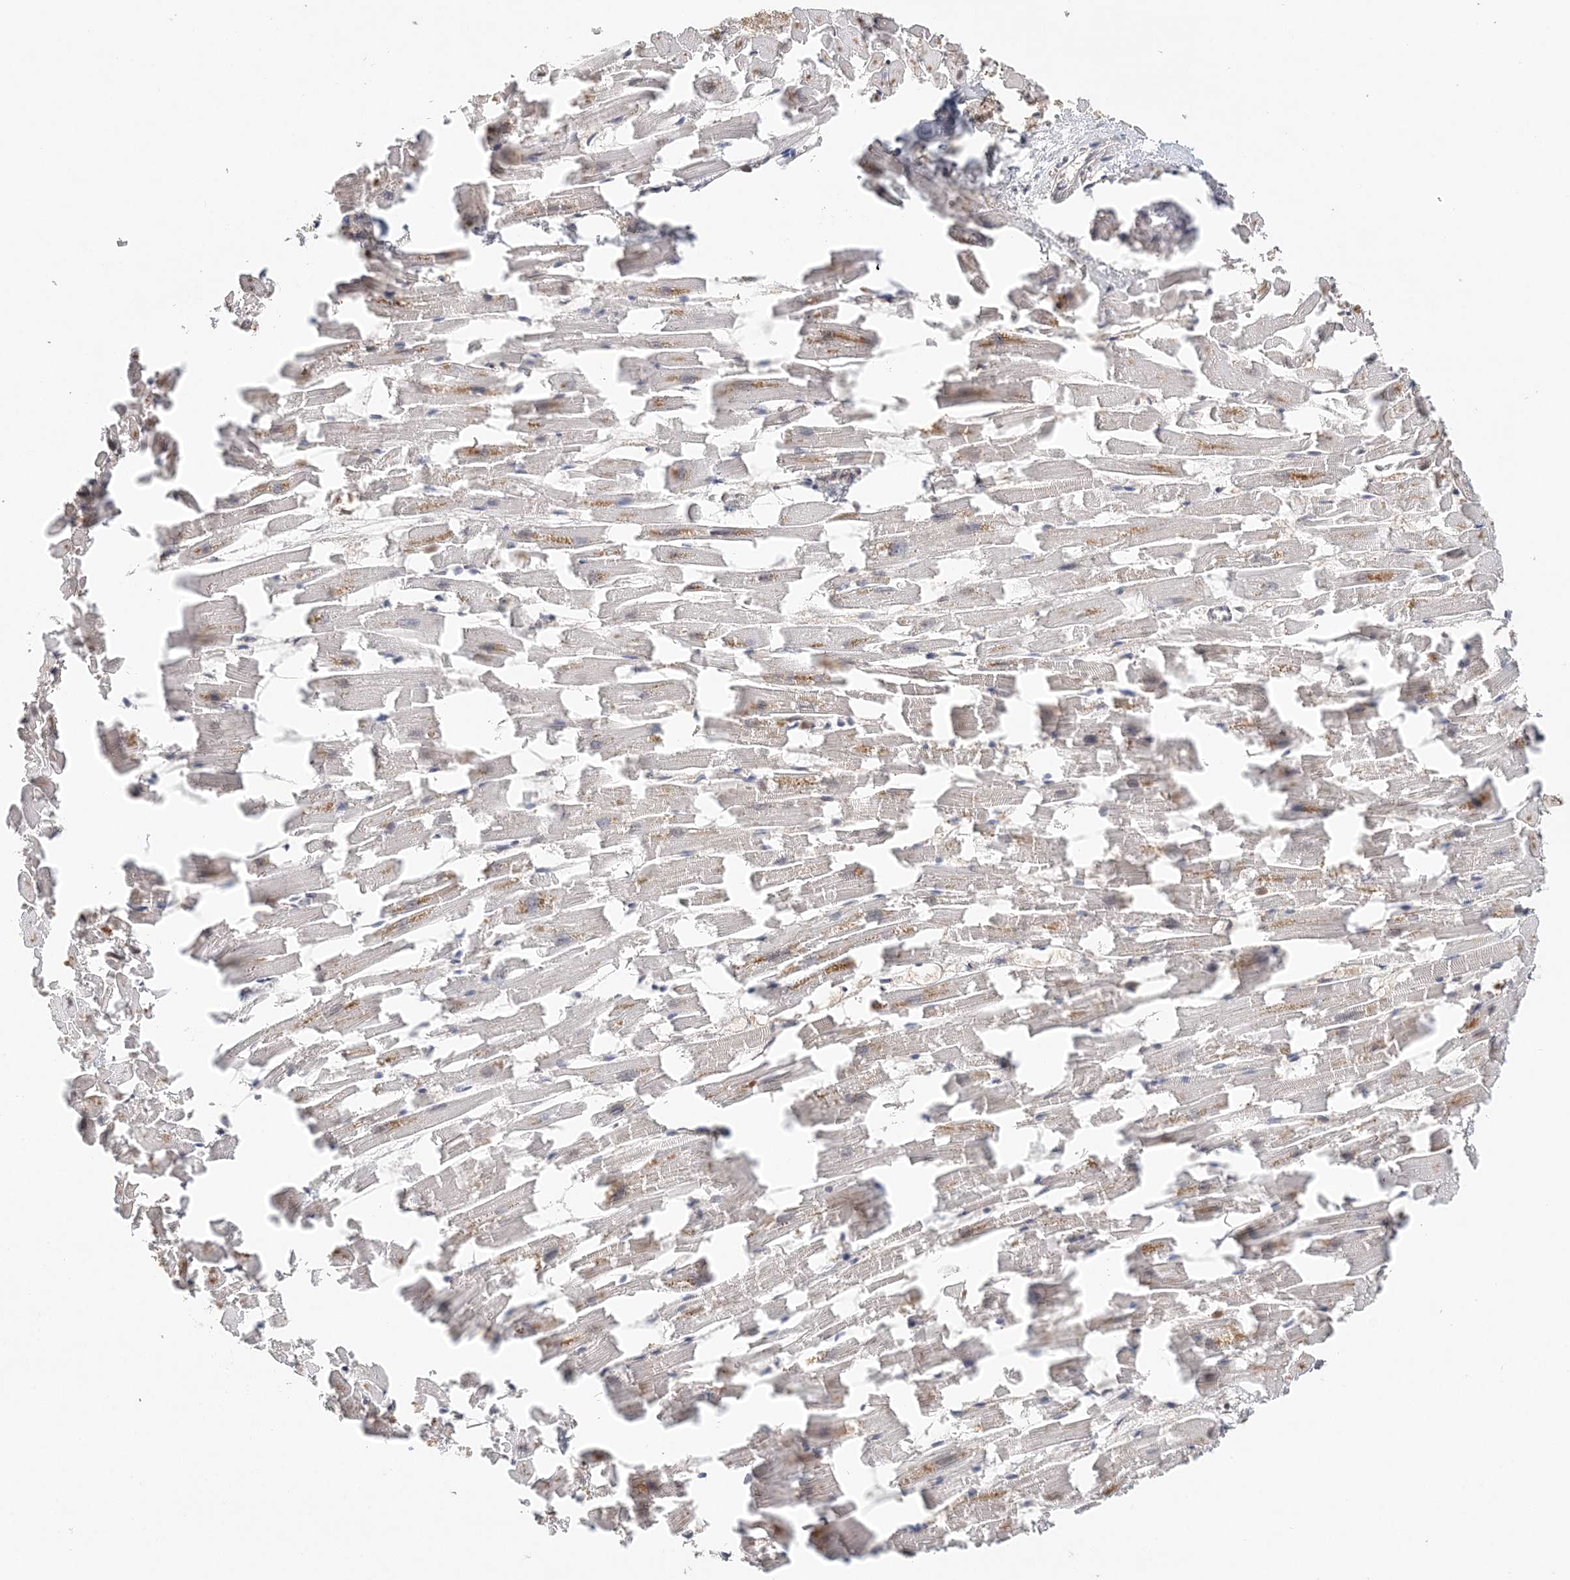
{"staining": {"intensity": "negative", "quantity": "none", "location": "none"}, "tissue": "heart muscle", "cell_type": "Cardiomyocytes", "image_type": "normal", "snomed": [{"axis": "morphology", "description": "Normal tissue, NOS"}, {"axis": "topography", "description": "Heart"}], "caption": "Immunohistochemistry (IHC) image of benign human heart muscle stained for a protein (brown), which shows no expression in cardiomyocytes. Nuclei are stained in blue.", "gene": "SYCP3", "patient": {"sex": "female", "age": 64}}